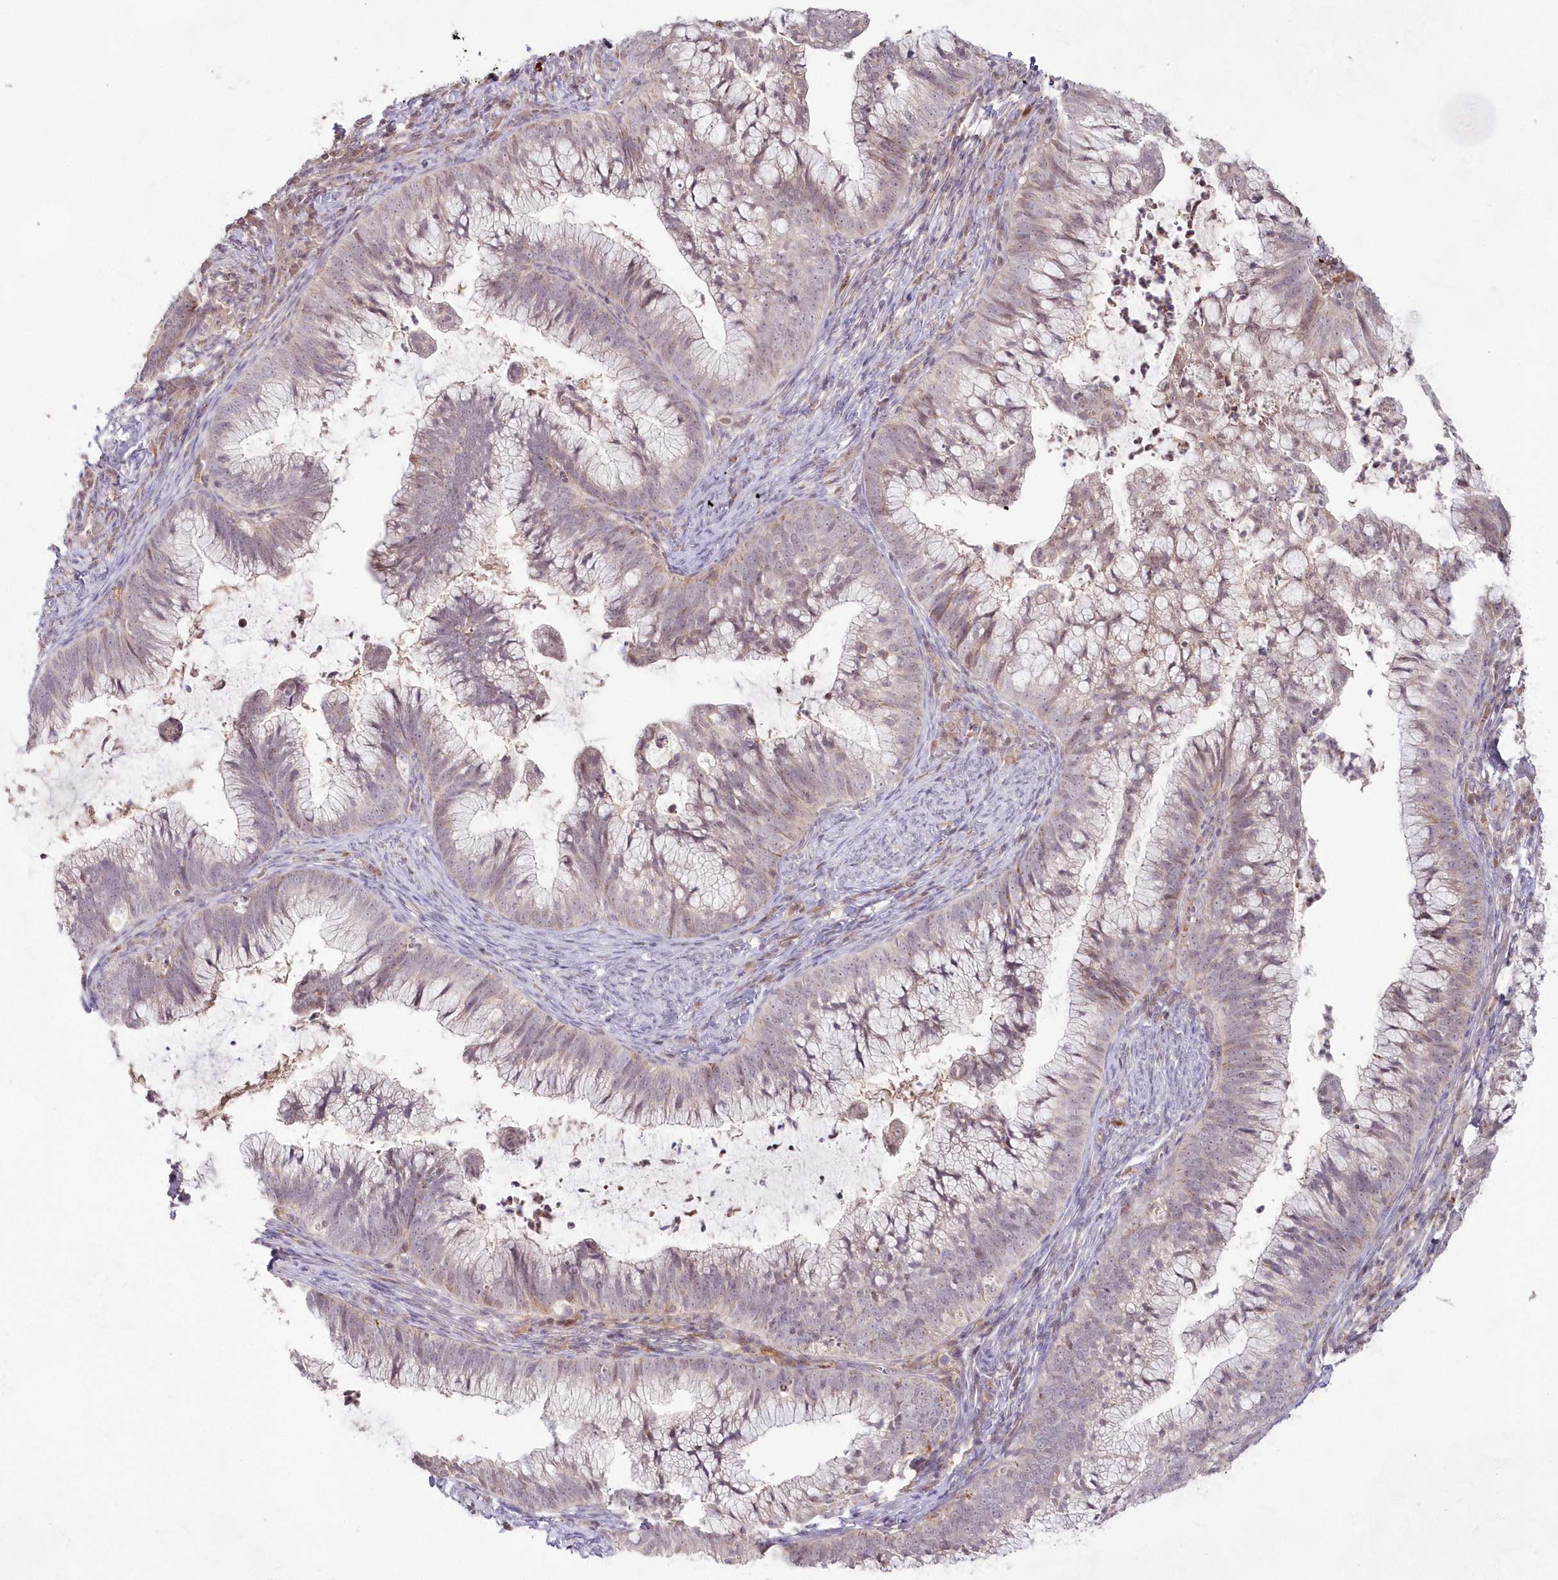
{"staining": {"intensity": "negative", "quantity": "none", "location": "none"}, "tissue": "cervical cancer", "cell_type": "Tumor cells", "image_type": "cancer", "snomed": [{"axis": "morphology", "description": "Adenocarcinoma, NOS"}, {"axis": "topography", "description": "Cervix"}], "caption": "DAB immunohistochemical staining of cervical cancer (adenocarcinoma) exhibits no significant staining in tumor cells.", "gene": "IMPA1", "patient": {"sex": "female", "age": 36}}